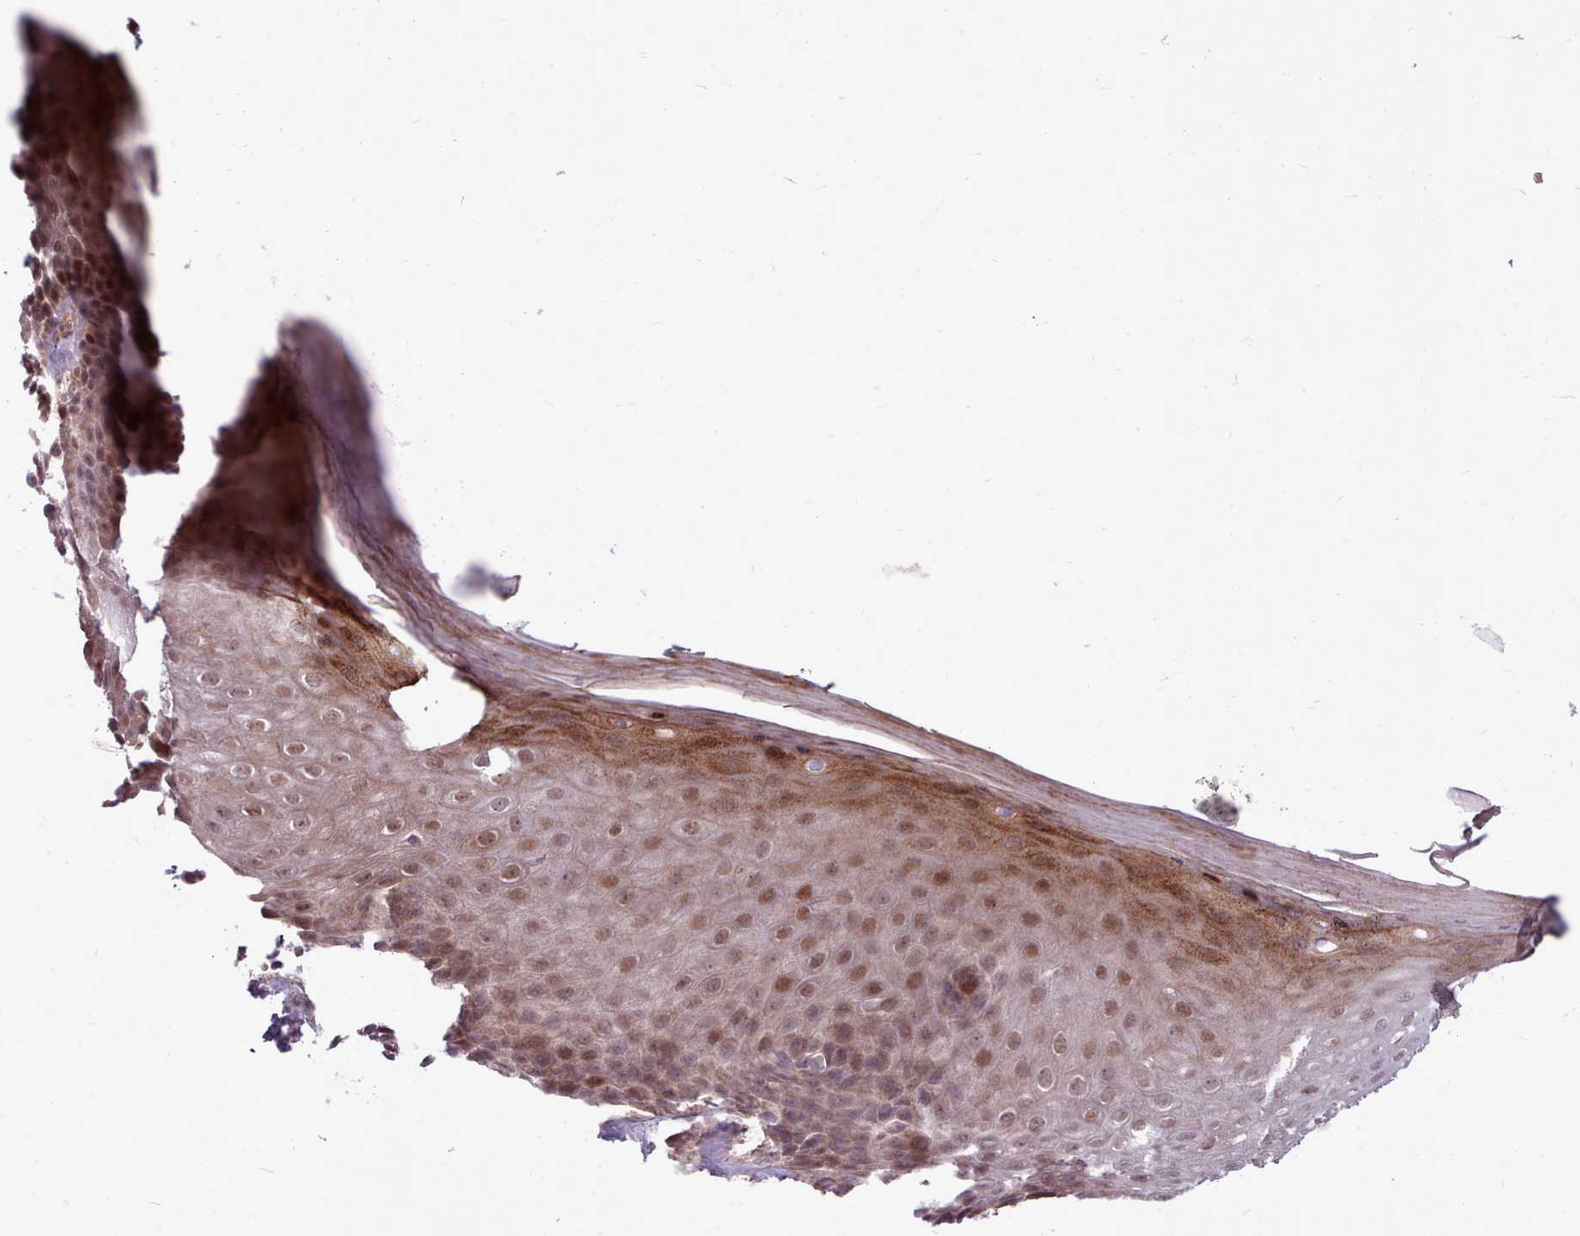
{"staining": {"intensity": "moderate", "quantity": ">75%", "location": "cytoplasmic/membranous,nuclear"}, "tissue": "skin", "cell_type": "Epidermal cells", "image_type": "normal", "snomed": [{"axis": "morphology", "description": "Normal tissue, NOS"}, {"axis": "topography", "description": "Anal"}, {"axis": "topography", "description": "Peripheral nerve tissue"}], "caption": "Immunohistochemical staining of unremarkable skin exhibits medium levels of moderate cytoplasmic/membranous,nuclear expression in approximately >75% of epidermal cells.", "gene": "AHCY", "patient": {"sex": "male", "age": 53}}